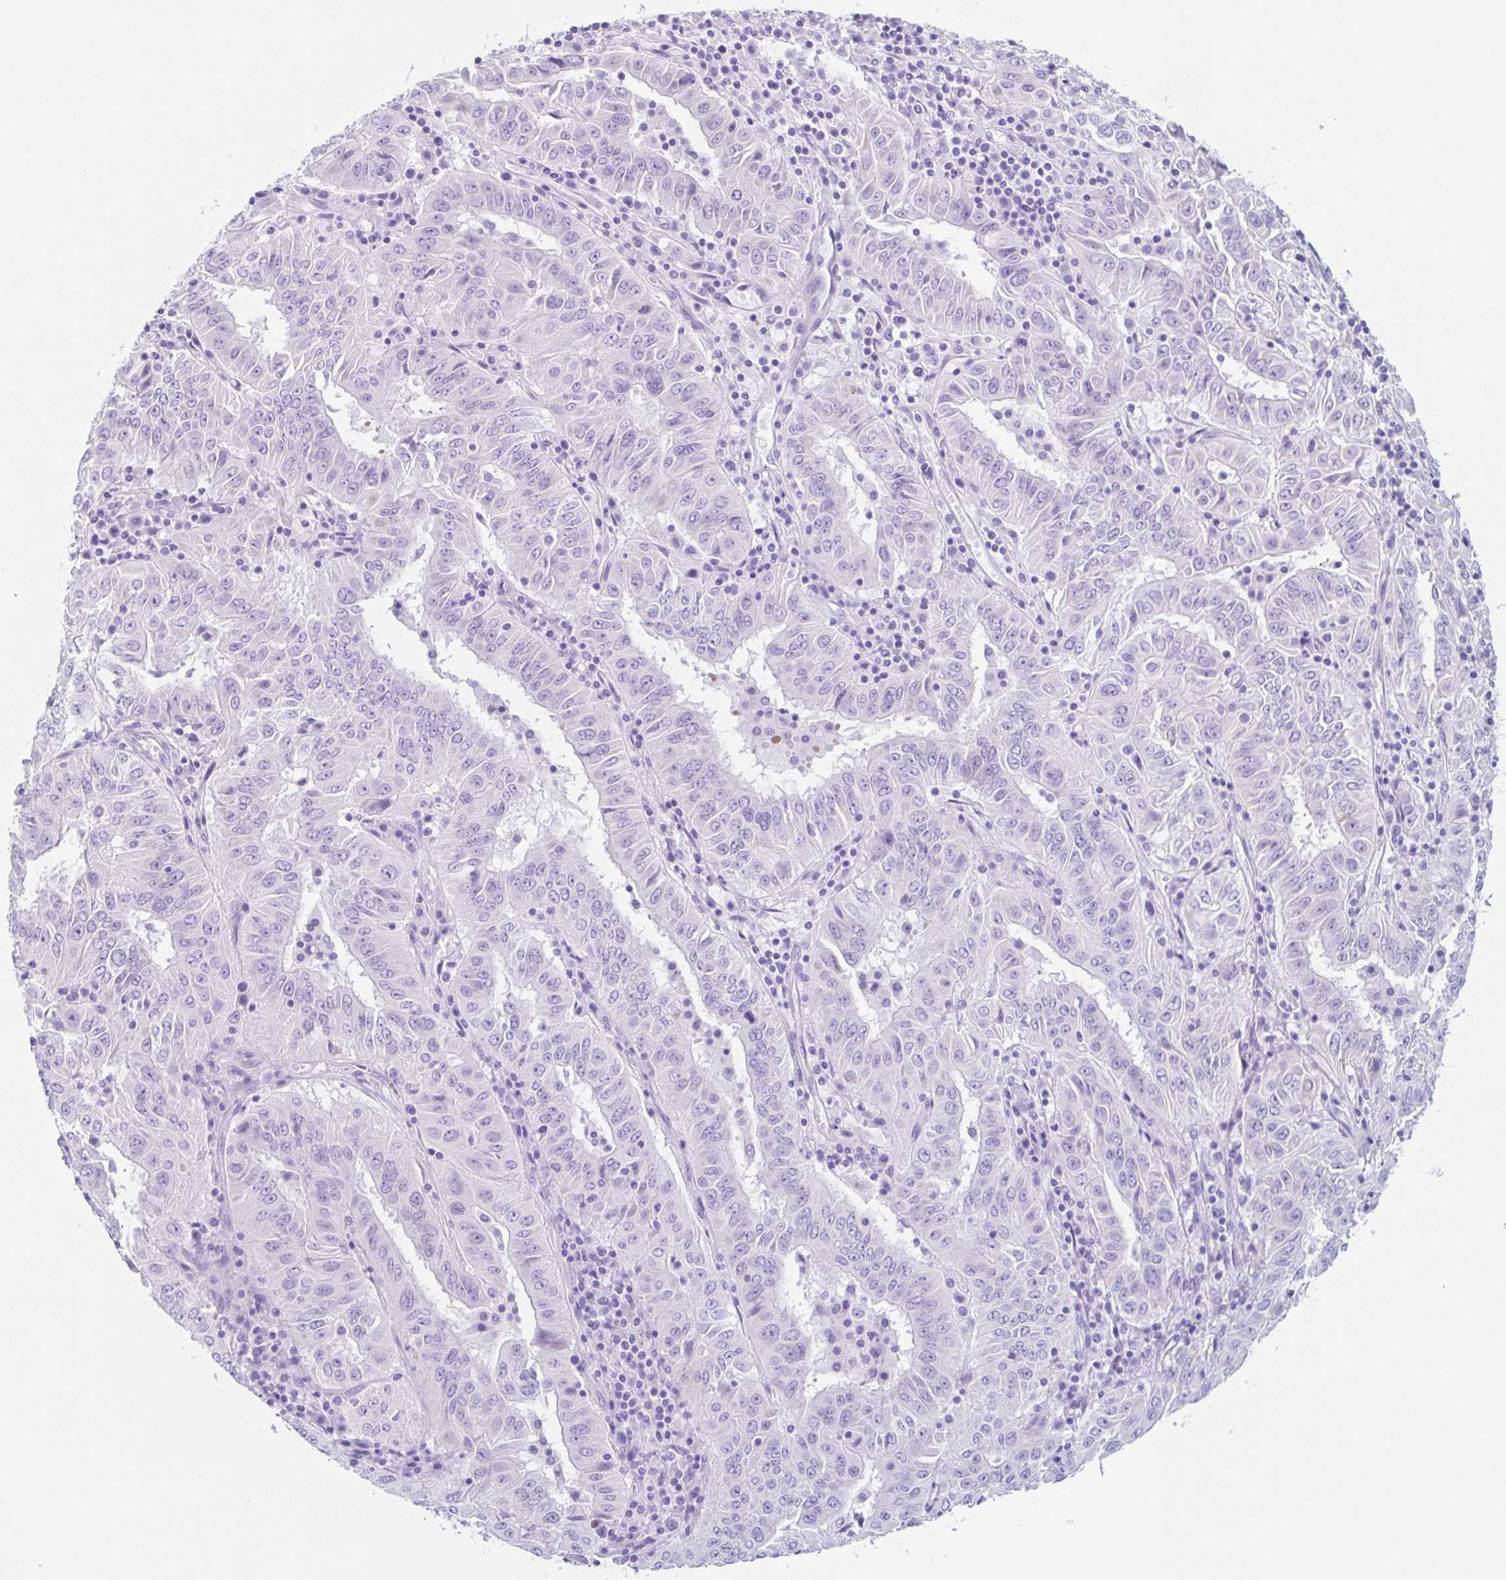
{"staining": {"intensity": "negative", "quantity": "none", "location": "none"}, "tissue": "pancreatic cancer", "cell_type": "Tumor cells", "image_type": "cancer", "snomed": [{"axis": "morphology", "description": "Adenocarcinoma, NOS"}, {"axis": "topography", "description": "Pancreas"}], "caption": "Tumor cells are negative for brown protein staining in adenocarcinoma (pancreatic). Brightfield microscopy of immunohistochemistry (IHC) stained with DAB (3,3'-diaminobenzidine) (brown) and hematoxylin (blue), captured at high magnification.", "gene": "CPTP", "patient": {"sex": "male", "age": 63}}